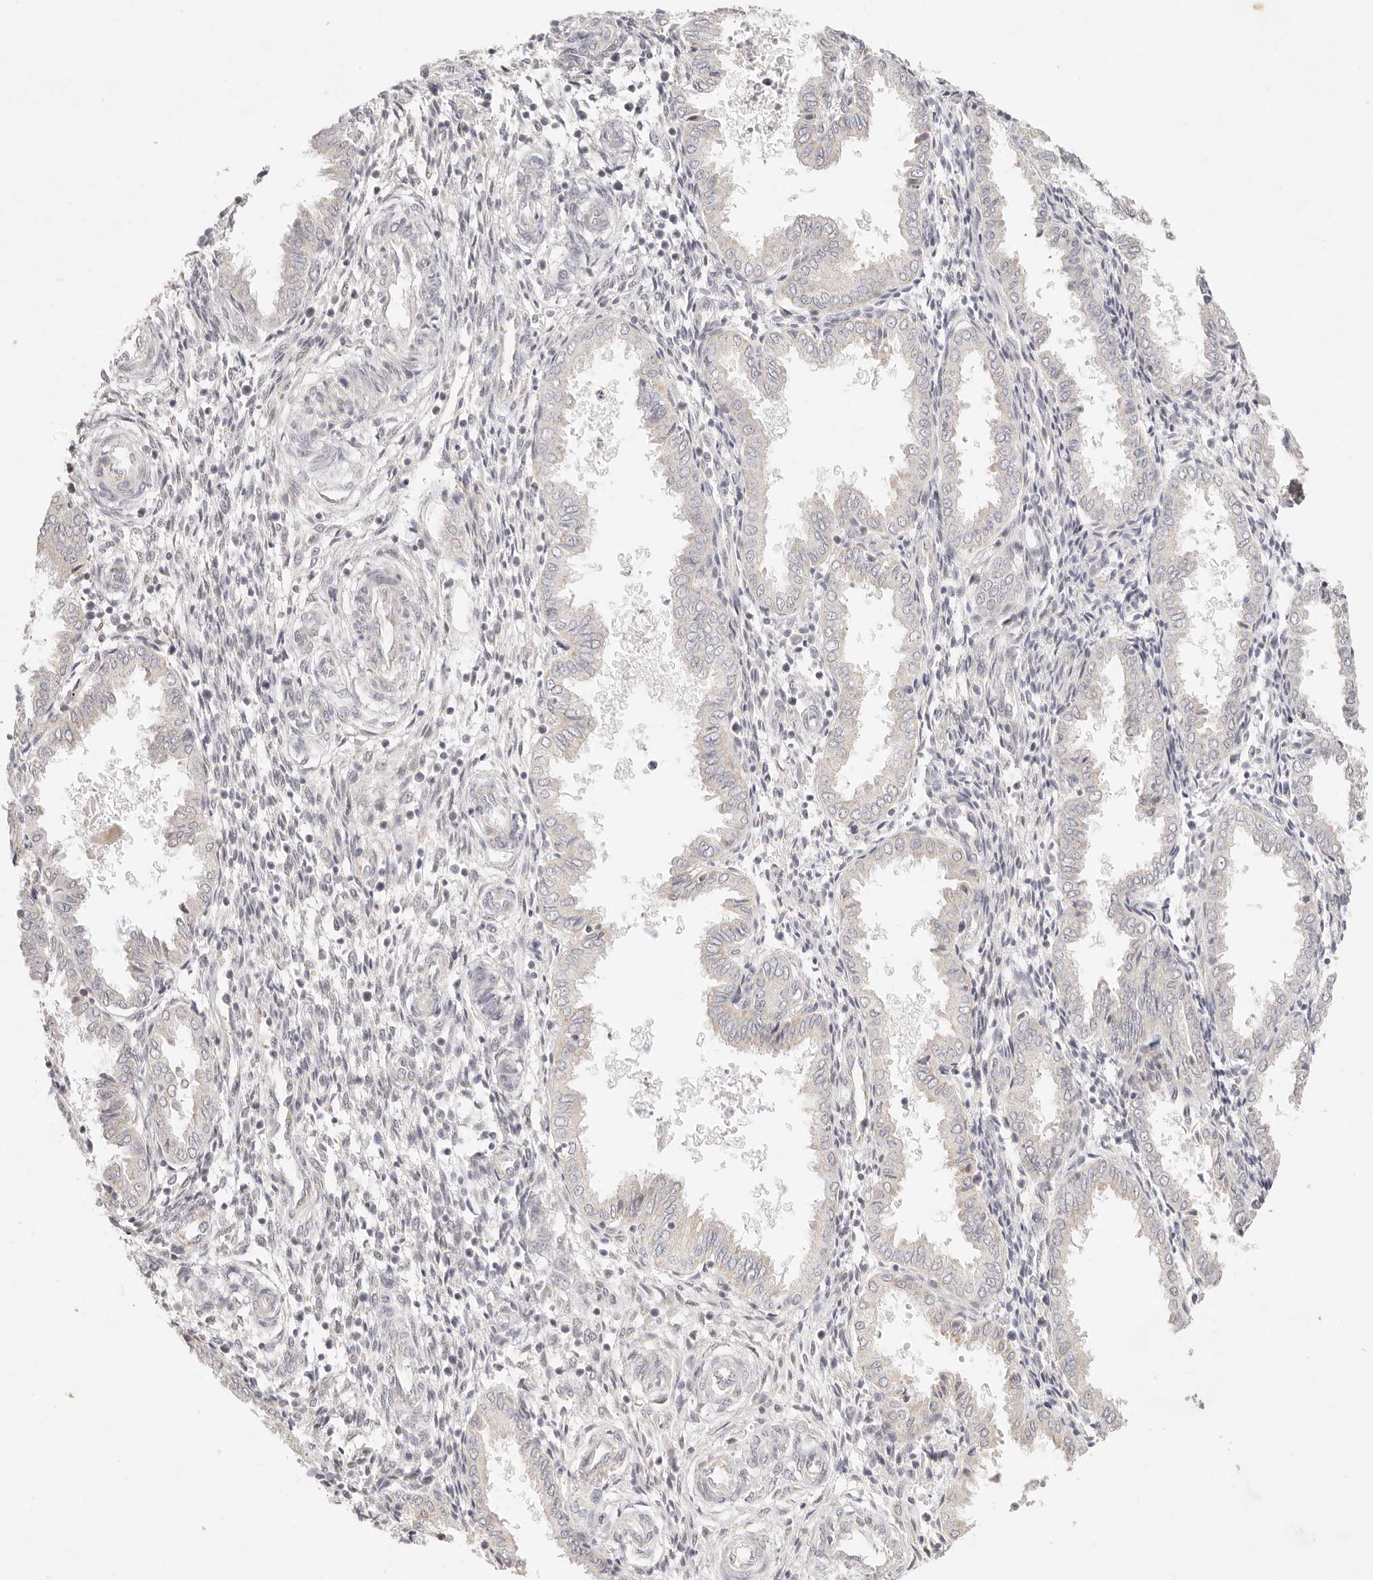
{"staining": {"intensity": "negative", "quantity": "none", "location": "none"}, "tissue": "endometrium", "cell_type": "Cells in endometrial stroma", "image_type": "normal", "snomed": [{"axis": "morphology", "description": "Normal tissue, NOS"}, {"axis": "topography", "description": "Endometrium"}], "caption": "This is an IHC histopathology image of benign endometrium. There is no positivity in cells in endometrial stroma.", "gene": "GPR156", "patient": {"sex": "female", "age": 33}}